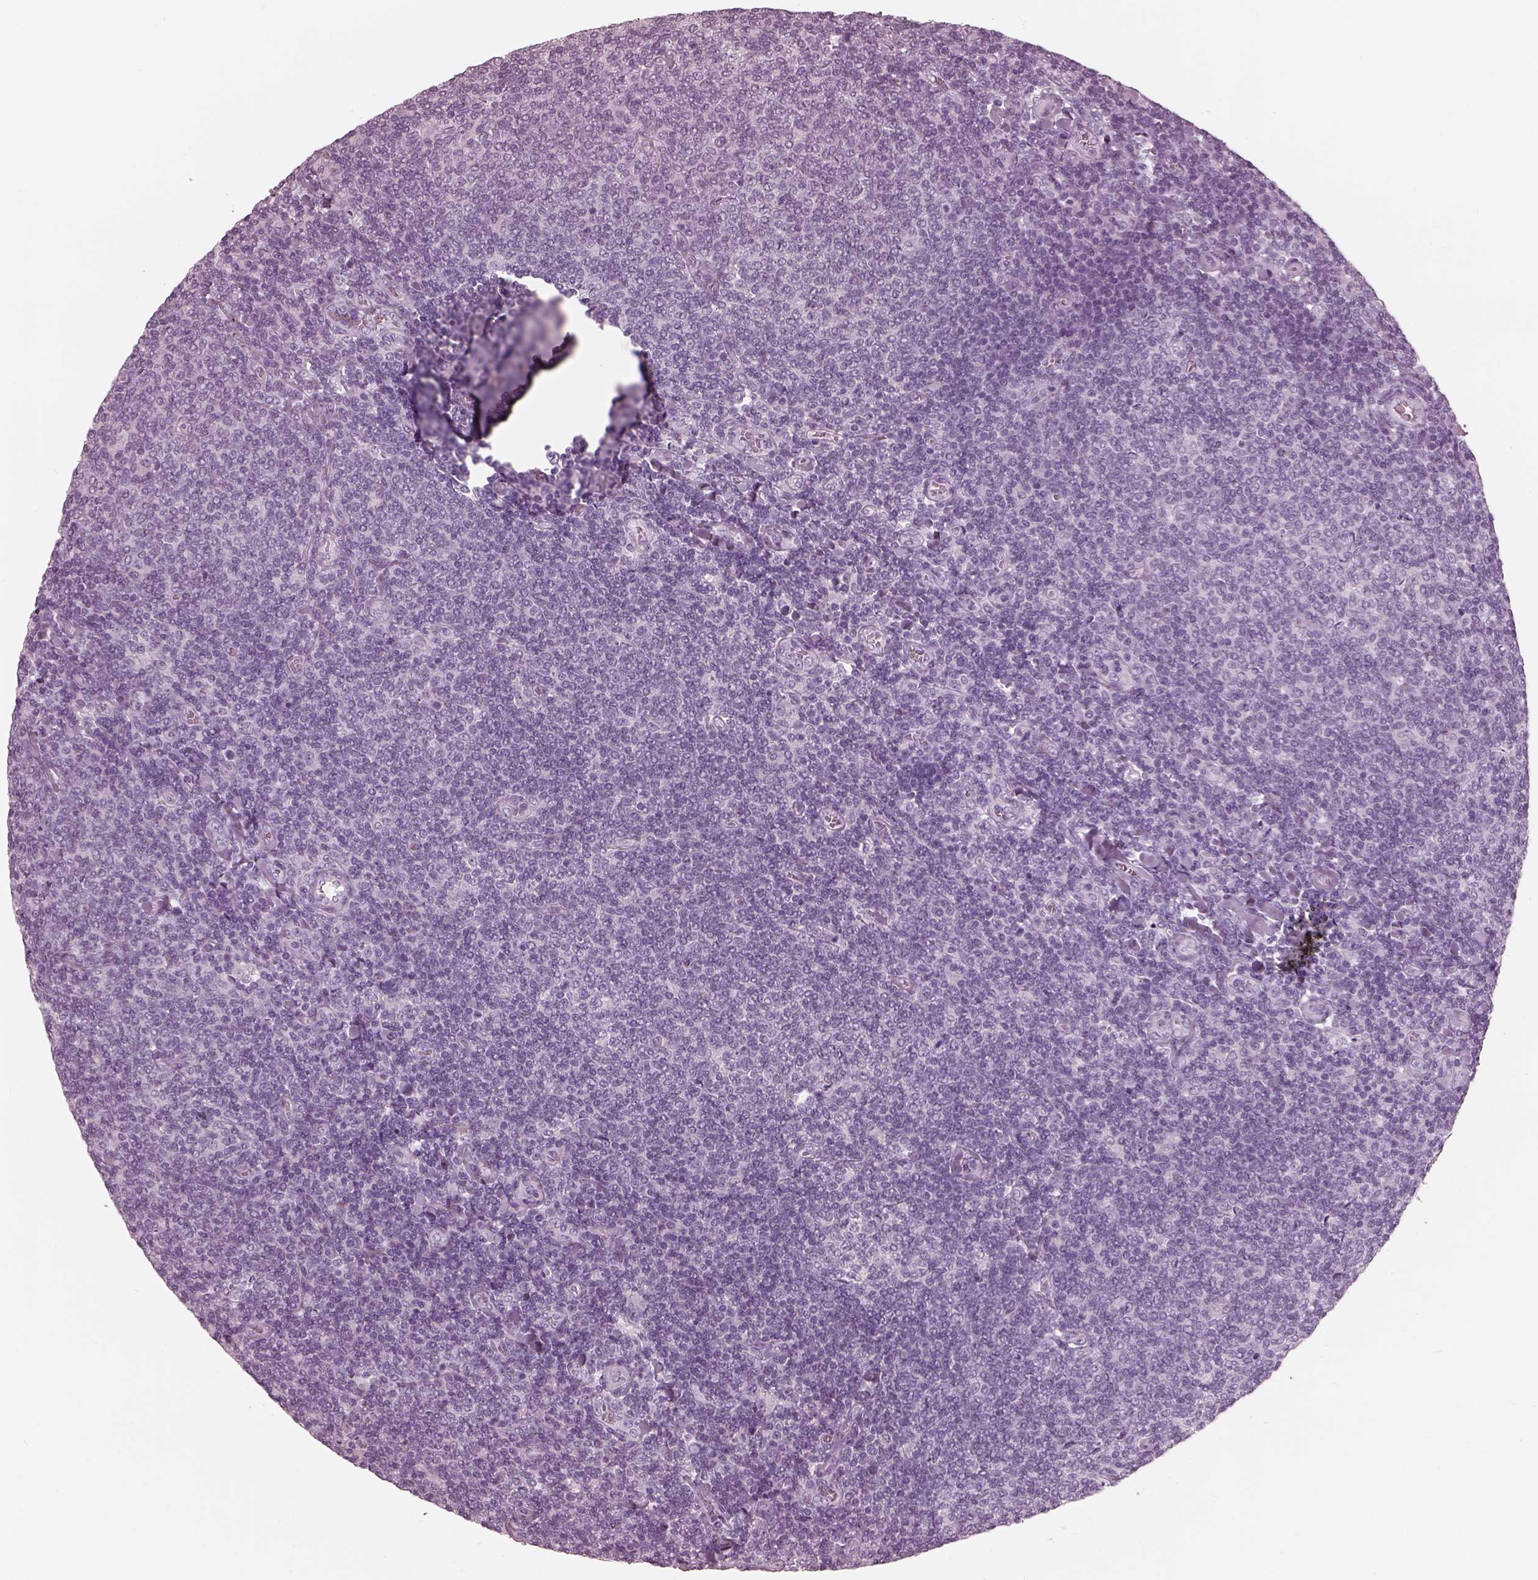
{"staining": {"intensity": "negative", "quantity": "none", "location": "none"}, "tissue": "lymphoma", "cell_type": "Tumor cells", "image_type": "cancer", "snomed": [{"axis": "morphology", "description": "Malignant lymphoma, non-Hodgkin's type, Low grade"}, {"axis": "topography", "description": "Lymph node"}], "caption": "This is an IHC photomicrograph of low-grade malignant lymphoma, non-Hodgkin's type. There is no expression in tumor cells.", "gene": "FABP9", "patient": {"sex": "male", "age": 52}}